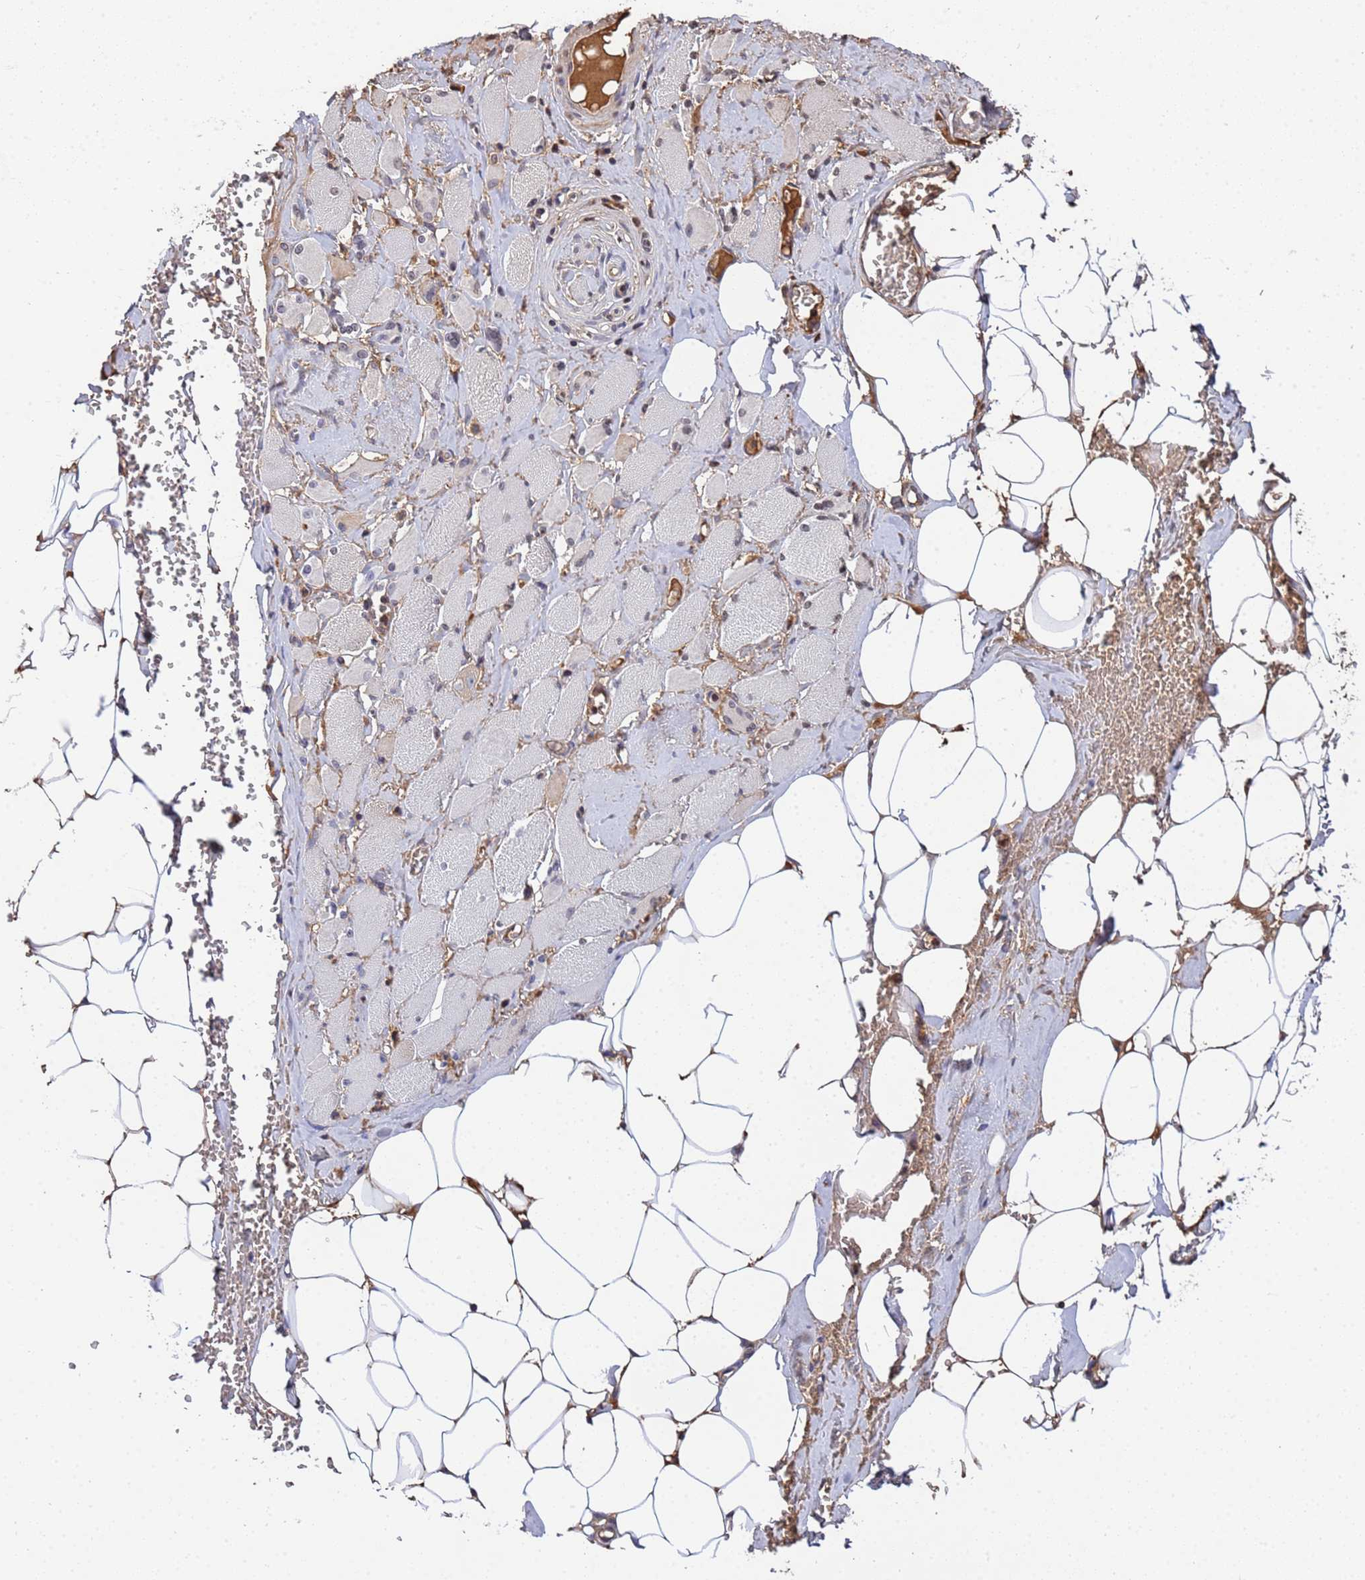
{"staining": {"intensity": "negative", "quantity": "none", "location": "none"}, "tissue": "skeletal muscle", "cell_type": "Myocytes", "image_type": "normal", "snomed": [{"axis": "morphology", "description": "Normal tissue, NOS"}, {"axis": "morphology", "description": "Basal cell carcinoma"}, {"axis": "topography", "description": "Skeletal muscle"}], "caption": "Myocytes are negative for protein expression in benign human skeletal muscle. Brightfield microscopy of IHC stained with DAB (brown) and hematoxylin (blue), captured at high magnification.", "gene": "GLUD1", "patient": {"sex": "female", "age": 64}}